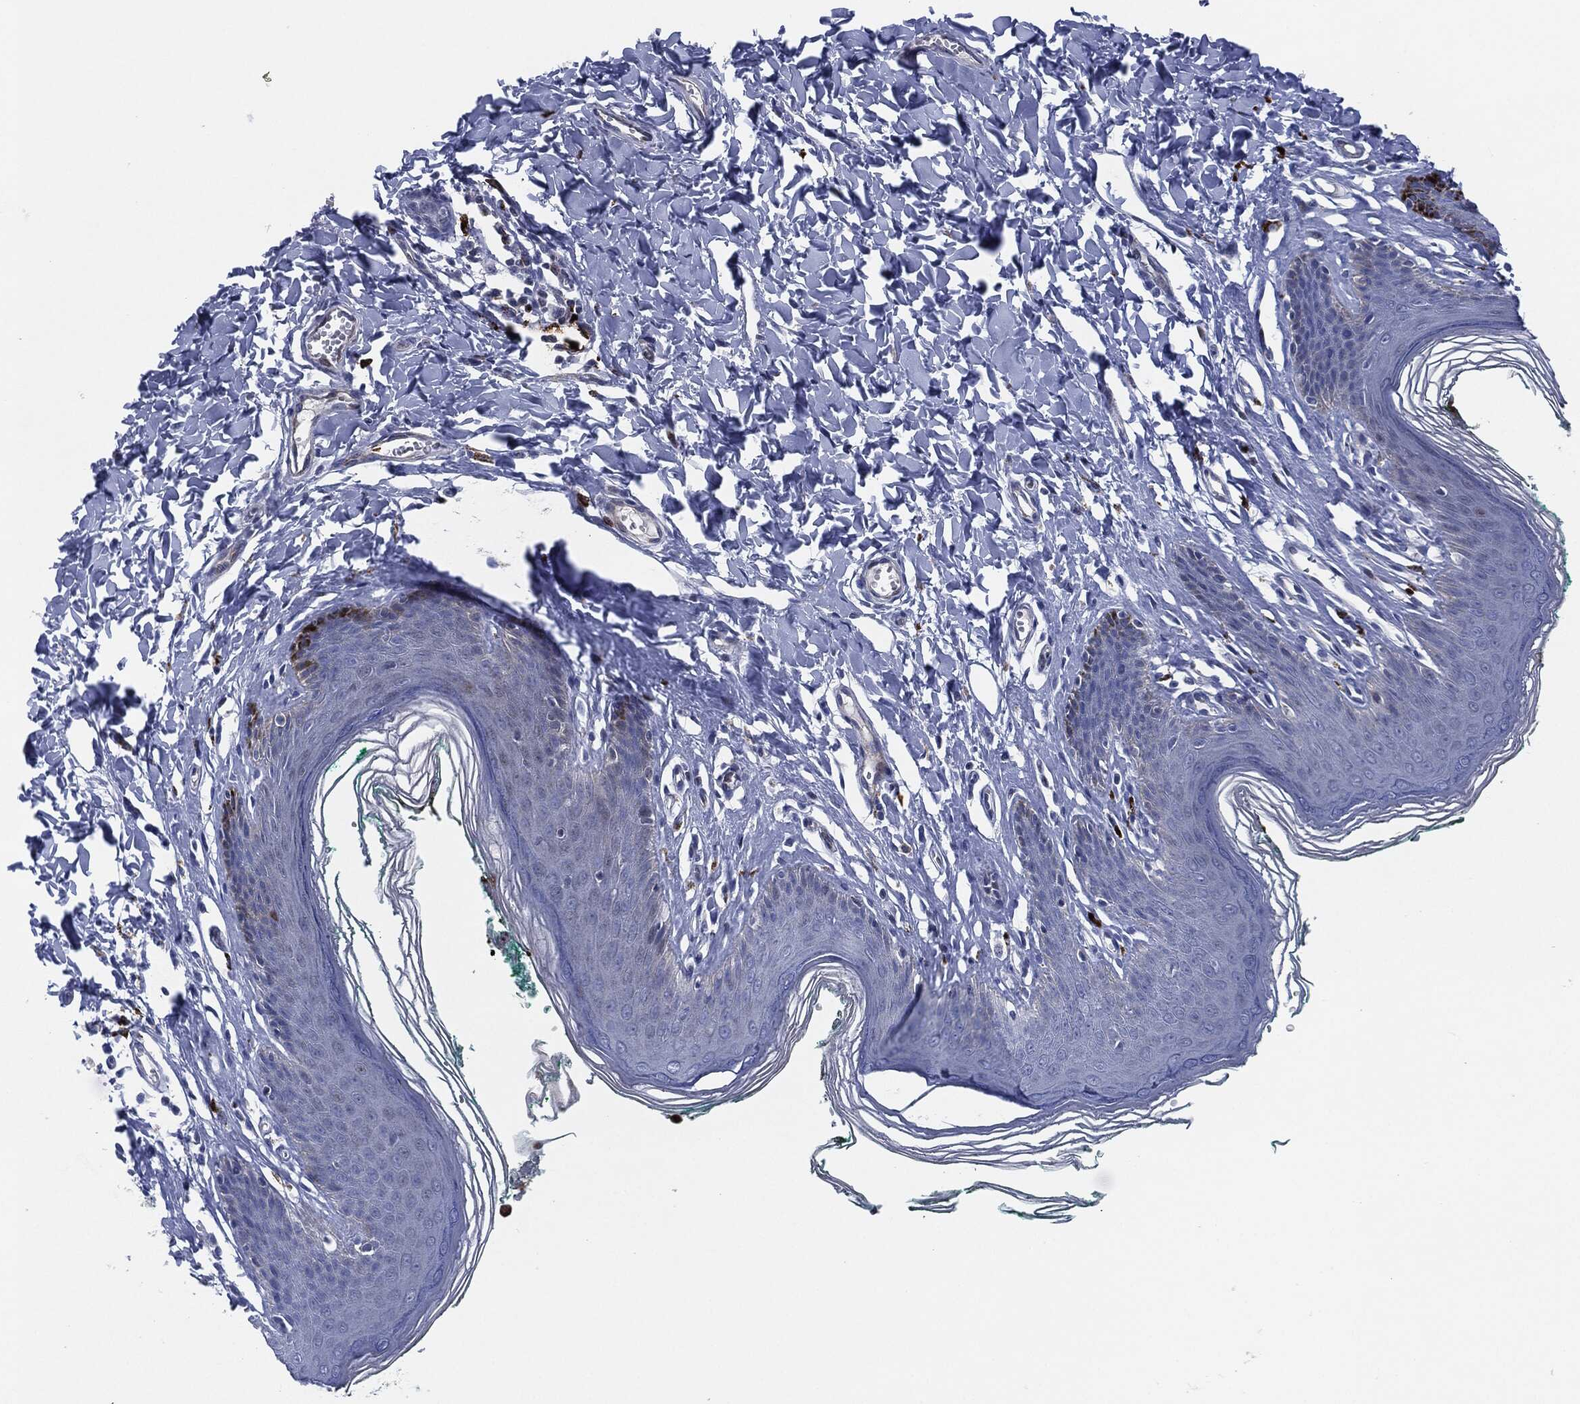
{"staining": {"intensity": "negative", "quantity": "none", "location": "none"}, "tissue": "skin", "cell_type": "Epidermal cells", "image_type": "normal", "snomed": [{"axis": "morphology", "description": "Normal tissue, NOS"}, {"axis": "topography", "description": "Vulva"}], "caption": "DAB immunohistochemical staining of unremarkable human skin reveals no significant staining in epidermal cells.", "gene": "MPO", "patient": {"sex": "female", "age": 66}}